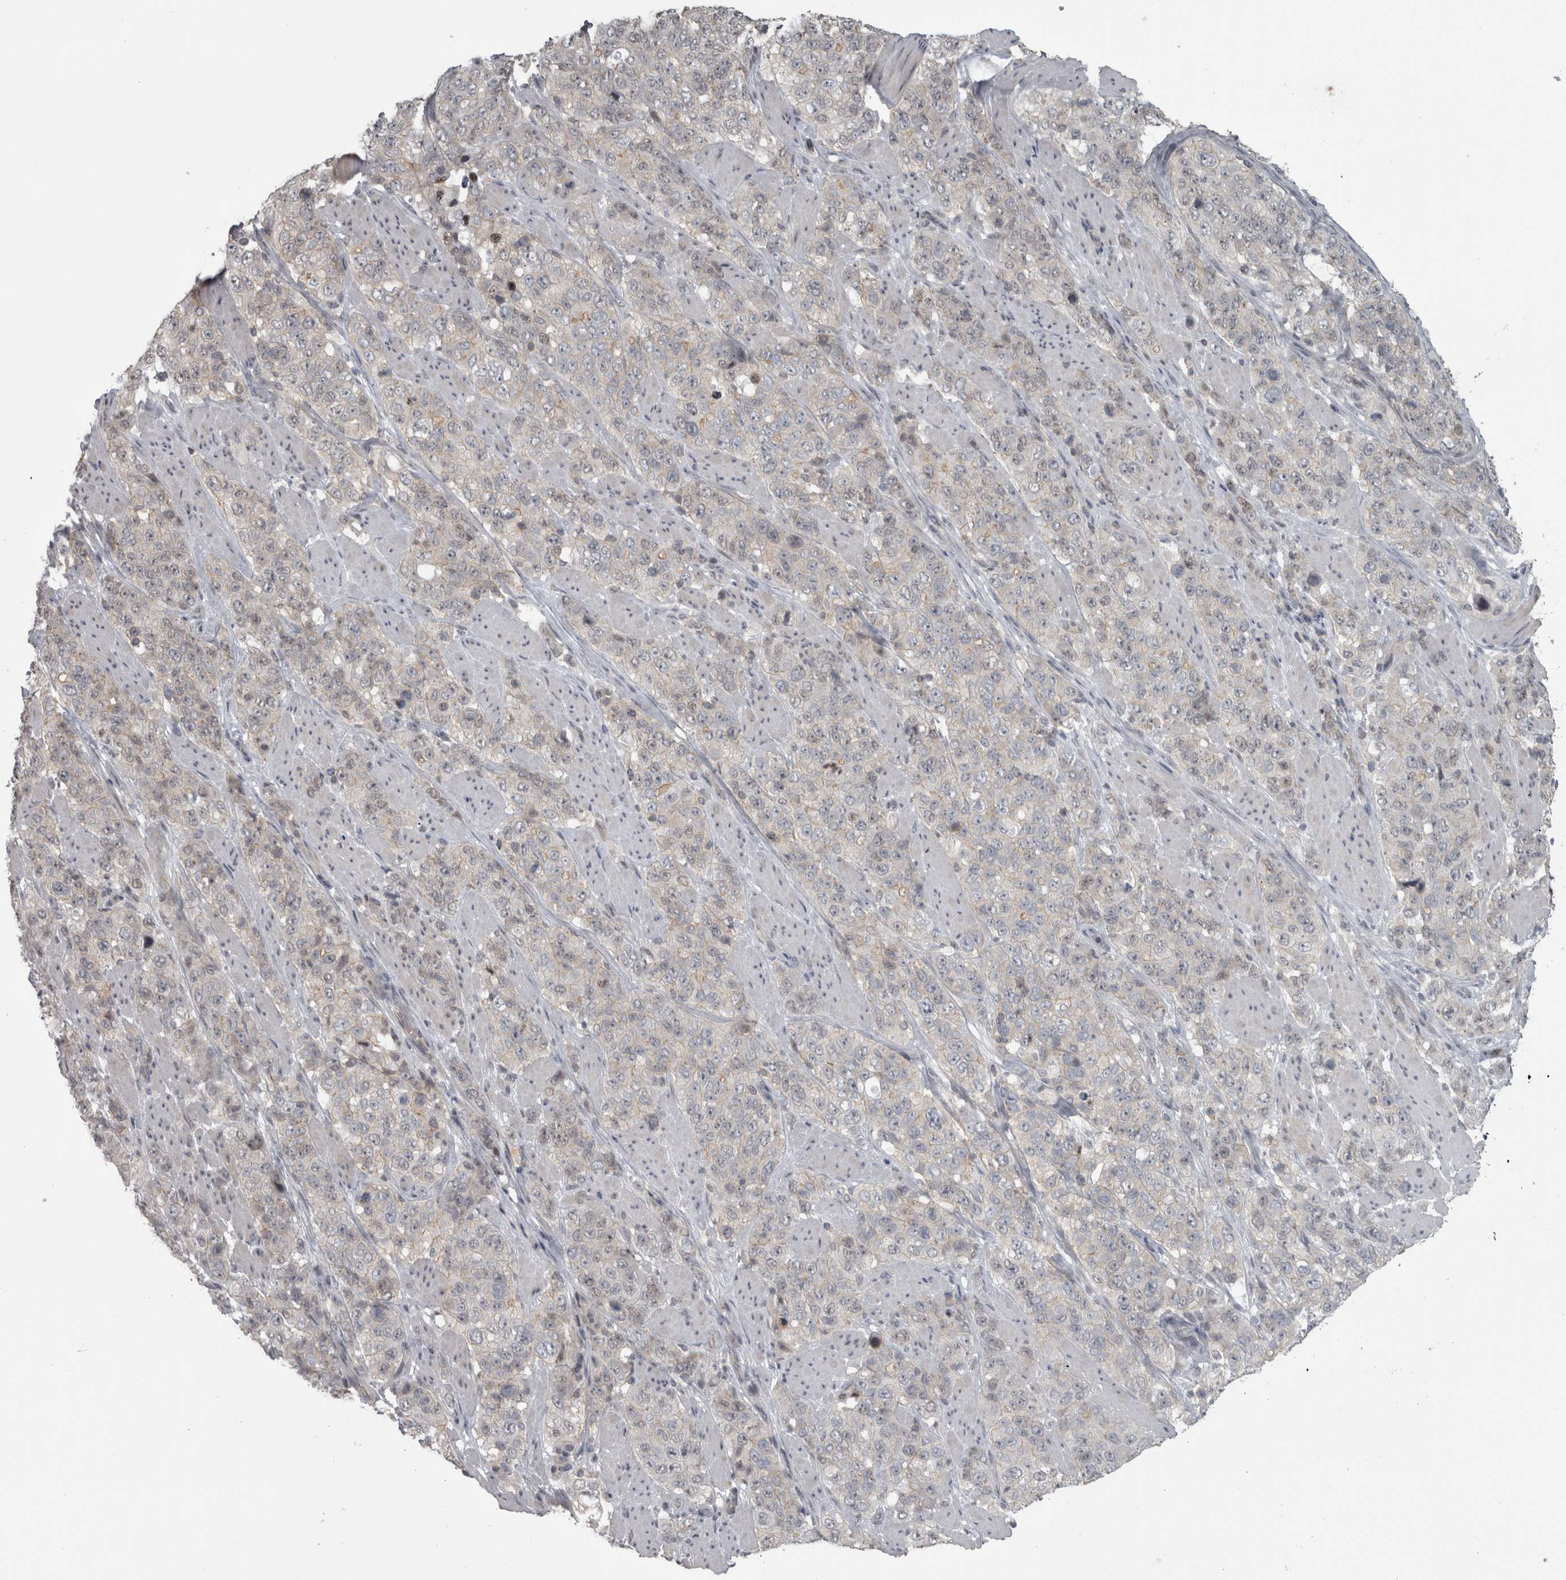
{"staining": {"intensity": "weak", "quantity": "<25%", "location": "cytoplasmic/membranous"}, "tissue": "stomach cancer", "cell_type": "Tumor cells", "image_type": "cancer", "snomed": [{"axis": "morphology", "description": "Adenocarcinoma, NOS"}, {"axis": "topography", "description": "Stomach"}], "caption": "Tumor cells are negative for brown protein staining in stomach cancer. (DAB immunohistochemistry with hematoxylin counter stain).", "gene": "PPP1R12B", "patient": {"sex": "male", "age": 48}}